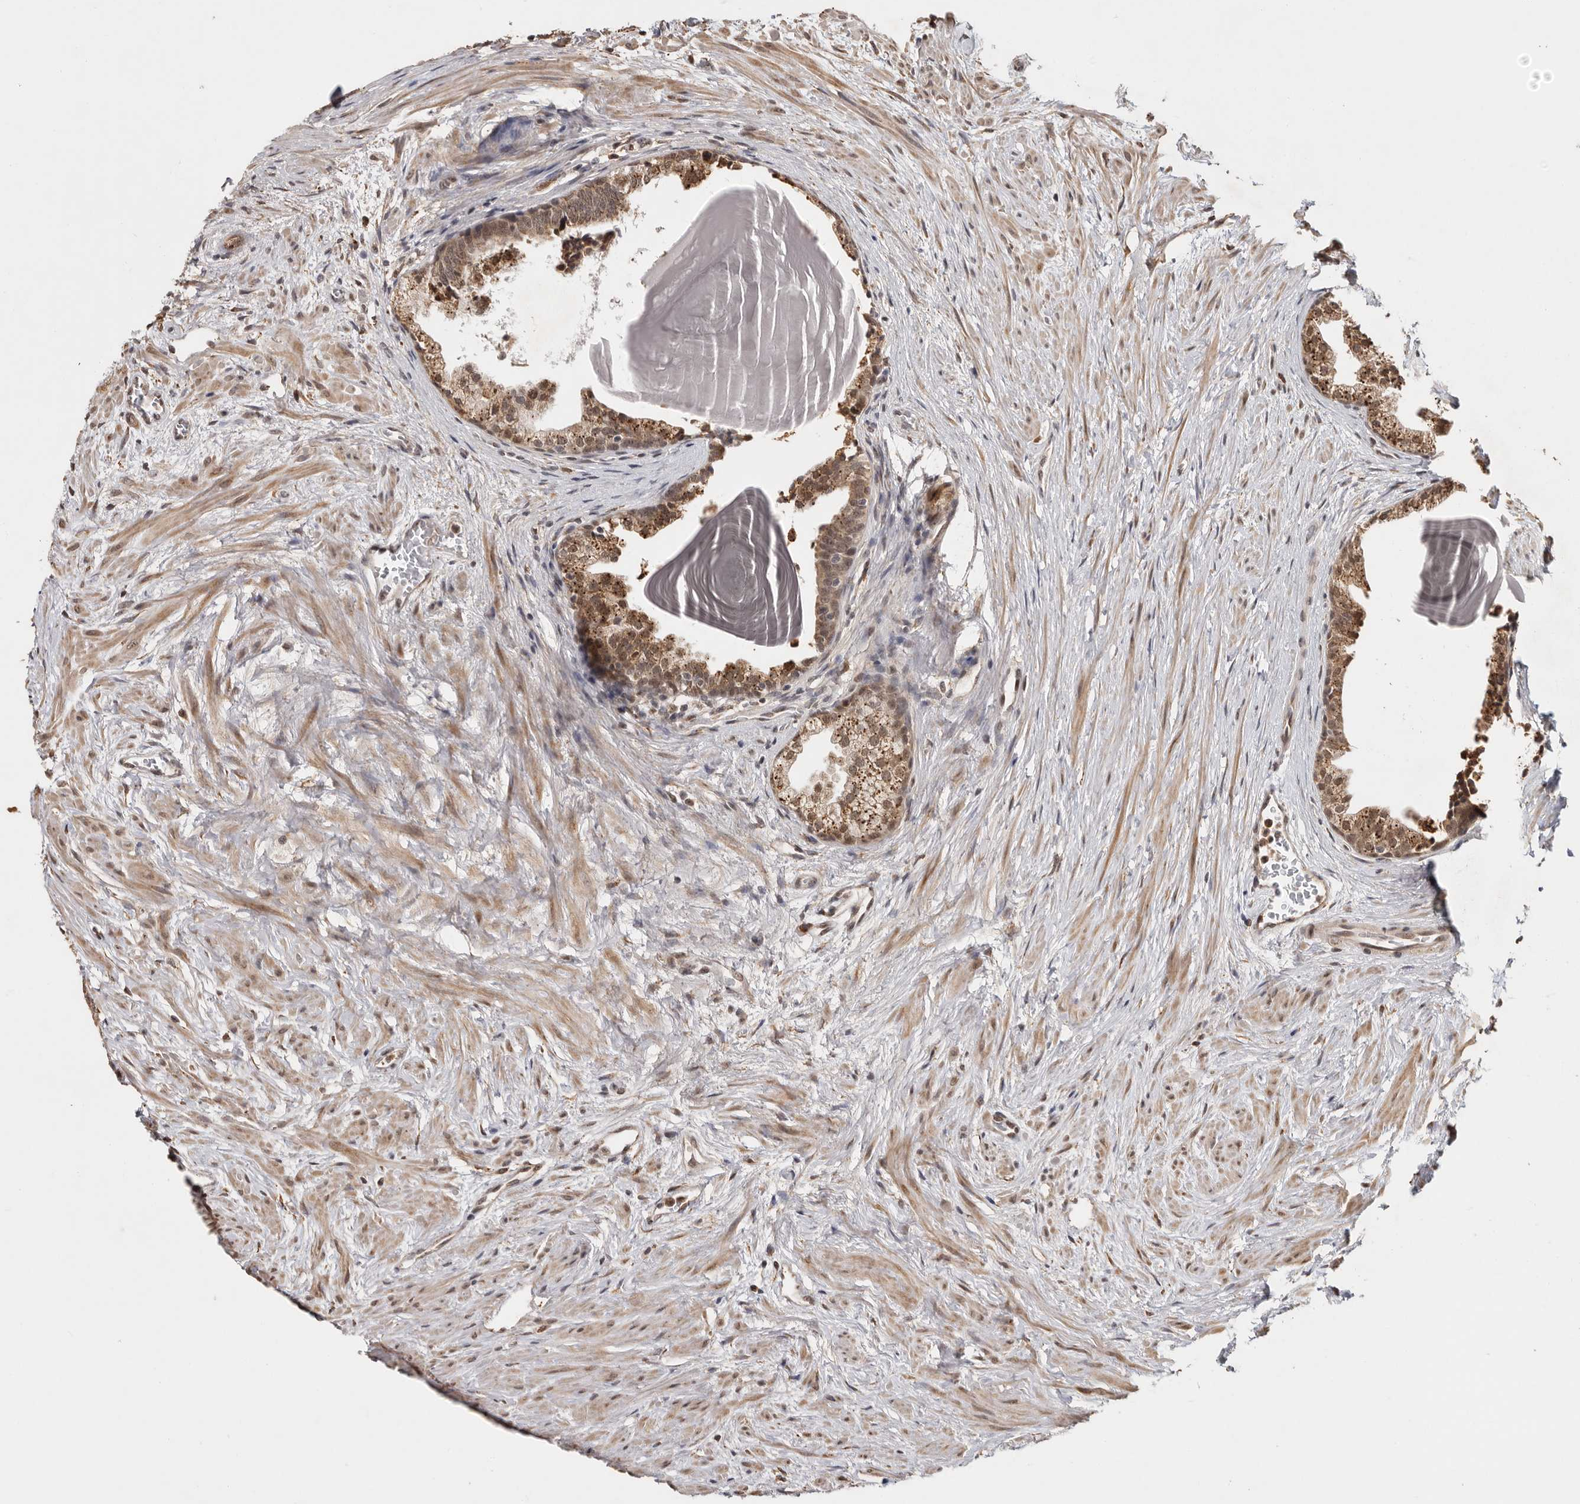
{"staining": {"intensity": "moderate", "quantity": ">75%", "location": "cytoplasmic/membranous,nuclear"}, "tissue": "prostate", "cell_type": "Glandular cells", "image_type": "normal", "snomed": [{"axis": "morphology", "description": "Normal tissue, NOS"}, {"axis": "topography", "description": "Prostate"}], "caption": "There is medium levels of moderate cytoplasmic/membranous,nuclear staining in glandular cells of unremarkable prostate, as demonstrated by immunohistochemical staining (brown color).", "gene": "ZNF83", "patient": {"sex": "male", "age": 48}}